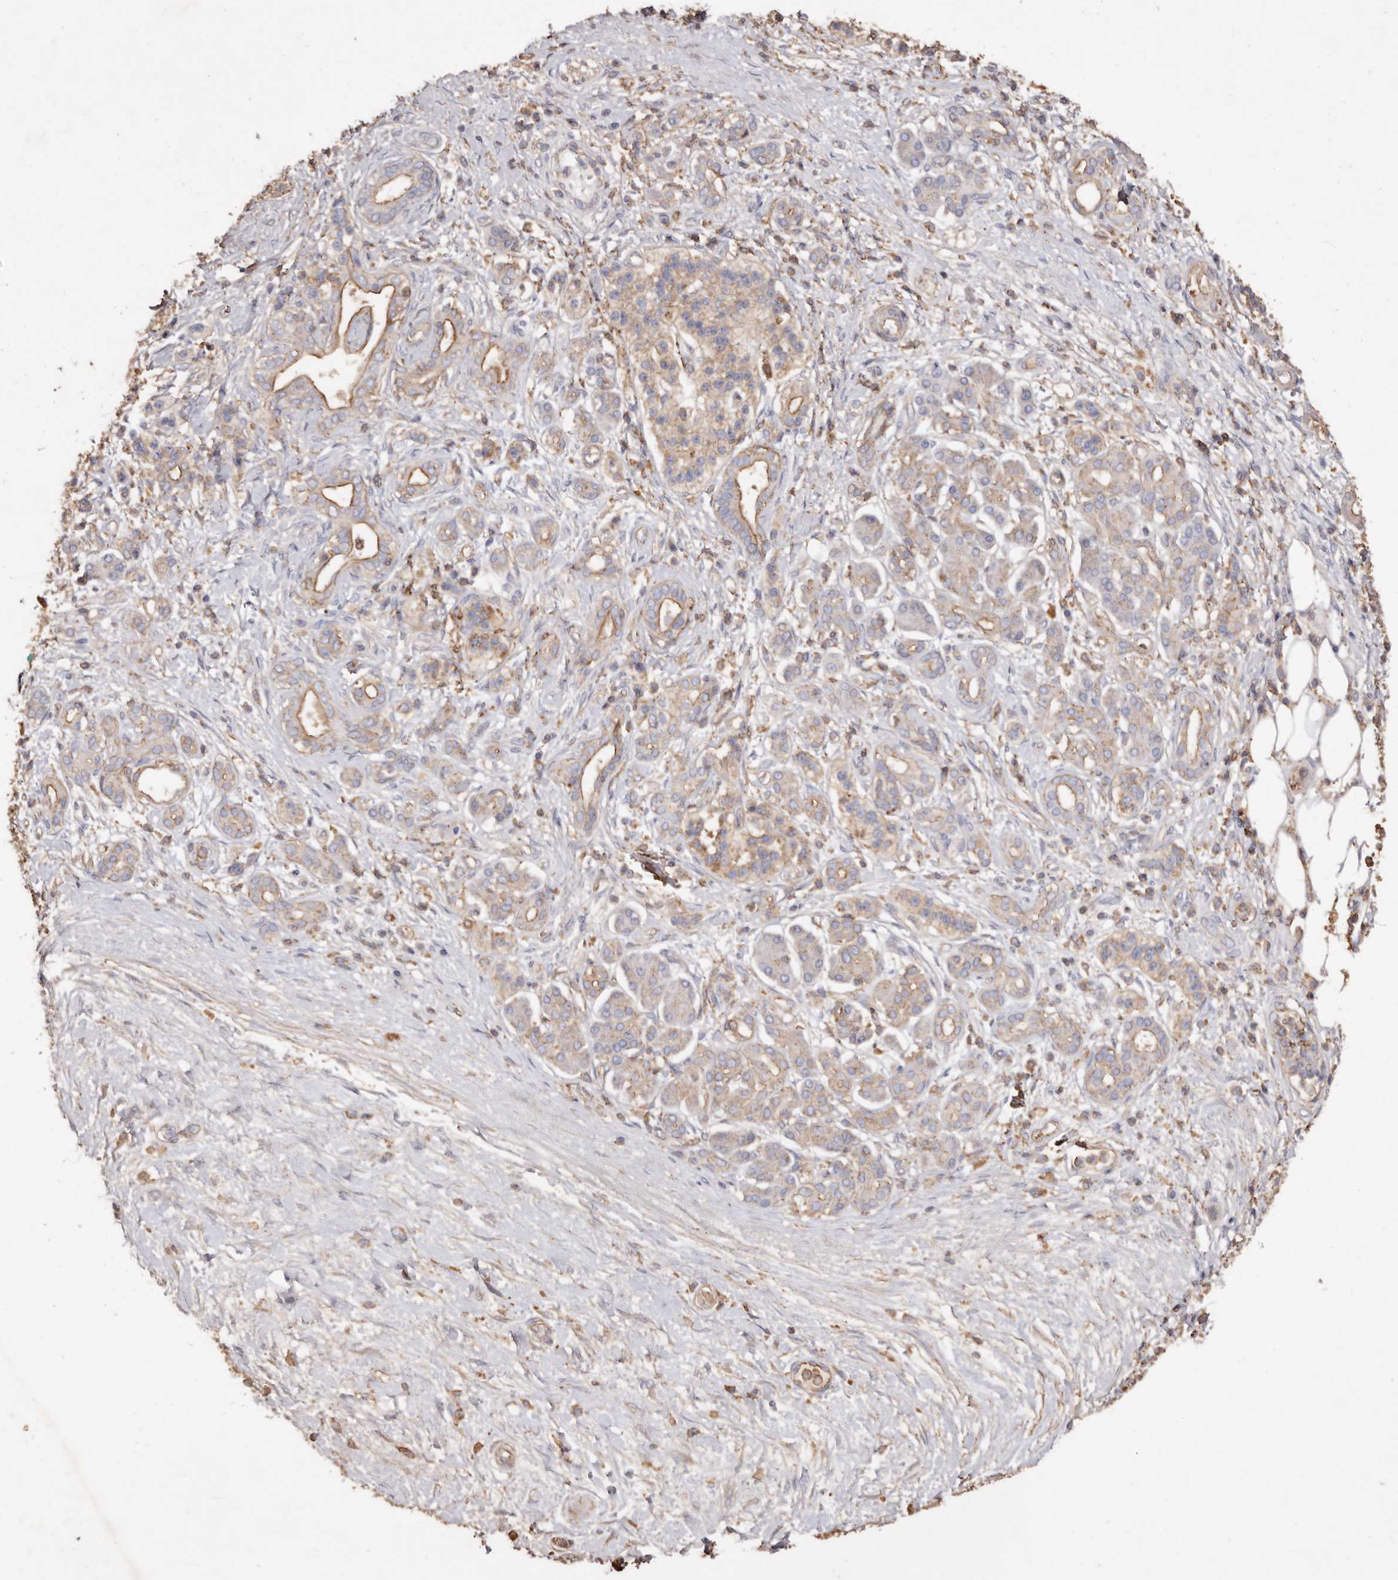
{"staining": {"intensity": "moderate", "quantity": "25%-75%", "location": "cytoplasmic/membranous"}, "tissue": "pancreatic cancer", "cell_type": "Tumor cells", "image_type": "cancer", "snomed": [{"axis": "morphology", "description": "Adenocarcinoma, NOS"}, {"axis": "topography", "description": "Pancreas"}], "caption": "IHC (DAB (3,3'-diaminobenzidine)) staining of human adenocarcinoma (pancreatic) displays moderate cytoplasmic/membranous protein positivity in approximately 25%-75% of tumor cells.", "gene": "COQ8B", "patient": {"sex": "male", "age": 78}}